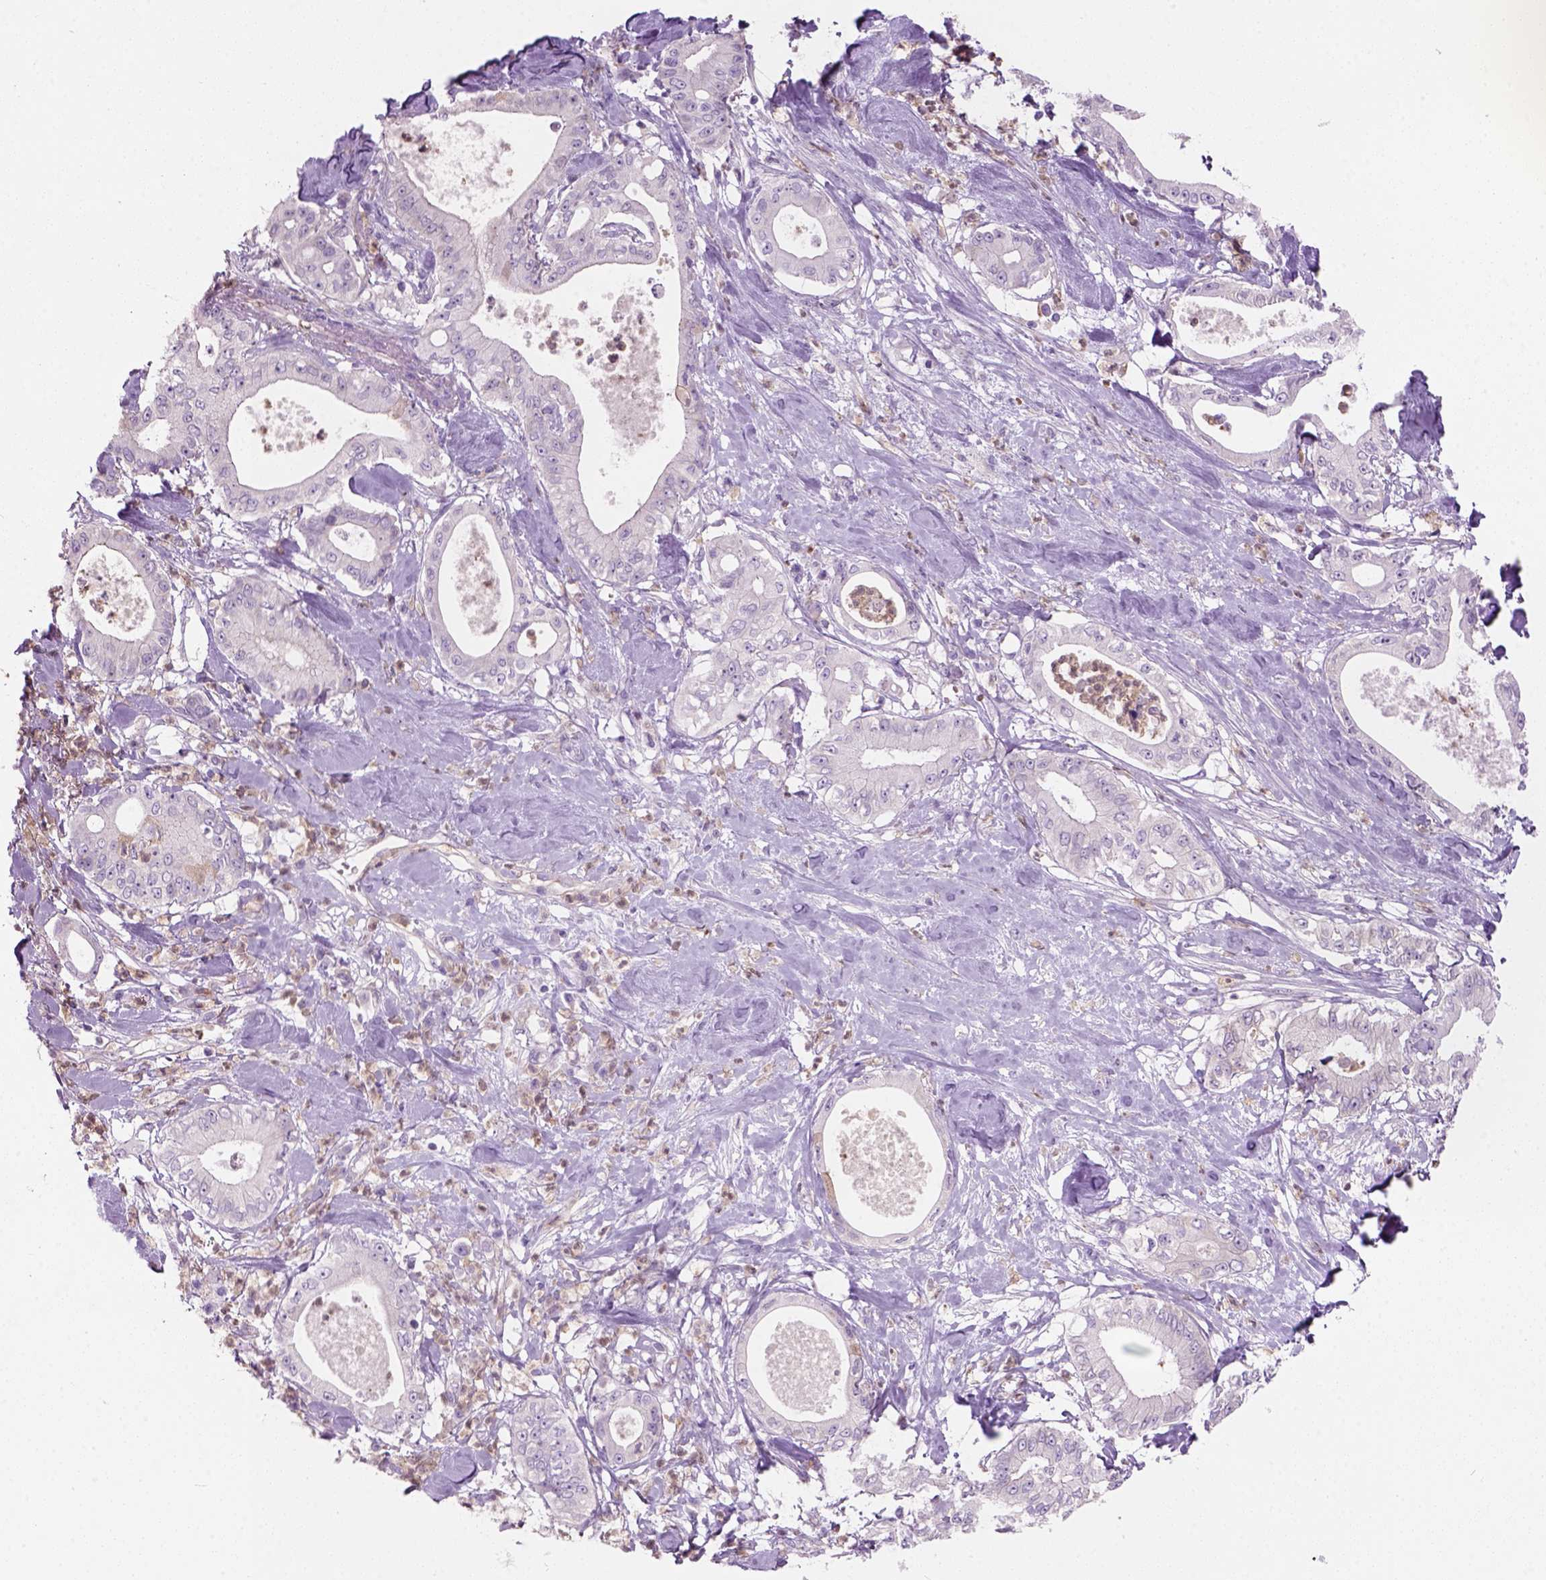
{"staining": {"intensity": "negative", "quantity": "none", "location": "none"}, "tissue": "pancreatic cancer", "cell_type": "Tumor cells", "image_type": "cancer", "snomed": [{"axis": "morphology", "description": "Adenocarcinoma, NOS"}, {"axis": "topography", "description": "Pancreas"}], "caption": "Image shows no significant protein positivity in tumor cells of pancreatic cancer. (DAB (3,3'-diaminobenzidine) immunohistochemistry, high magnification).", "gene": "CD84", "patient": {"sex": "male", "age": 71}}